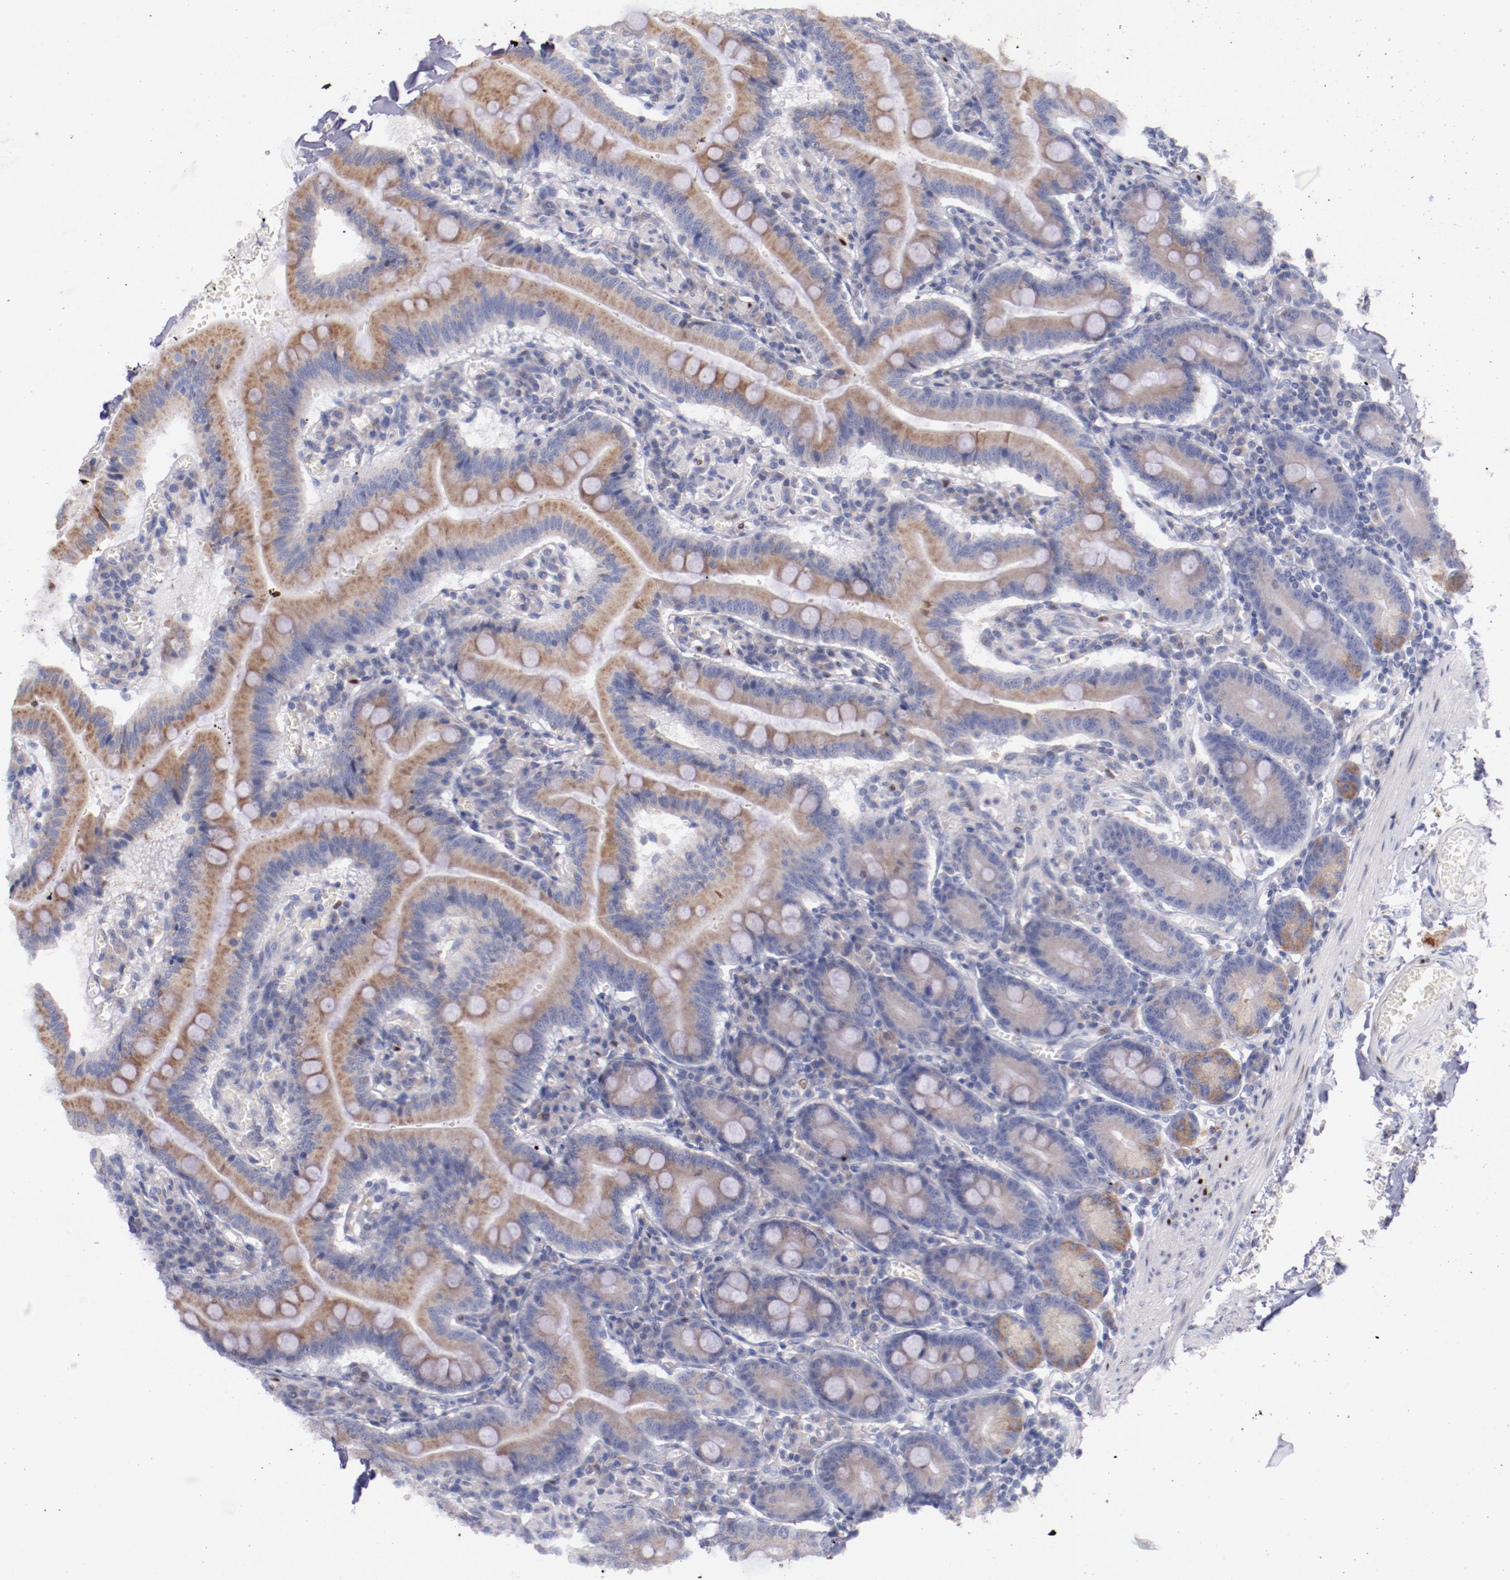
{"staining": {"intensity": "weak", "quantity": "25%-75%", "location": "cytoplasmic/membranous"}, "tissue": "small intestine", "cell_type": "Glandular cells", "image_type": "normal", "snomed": [{"axis": "morphology", "description": "Normal tissue, NOS"}, {"axis": "topography", "description": "Small intestine"}], "caption": "Immunohistochemistry (IHC) staining of normal small intestine, which exhibits low levels of weak cytoplasmic/membranous positivity in about 25%-75% of glandular cells indicating weak cytoplasmic/membranous protein expression. The staining was performed using DAB (3,3'-diaminobenzidine) (brown) for protein detection and nuclei were counterstained in hematoxylin (blue).", "gene": "SRF", "patient": {"sex": "male", "age": 71}}